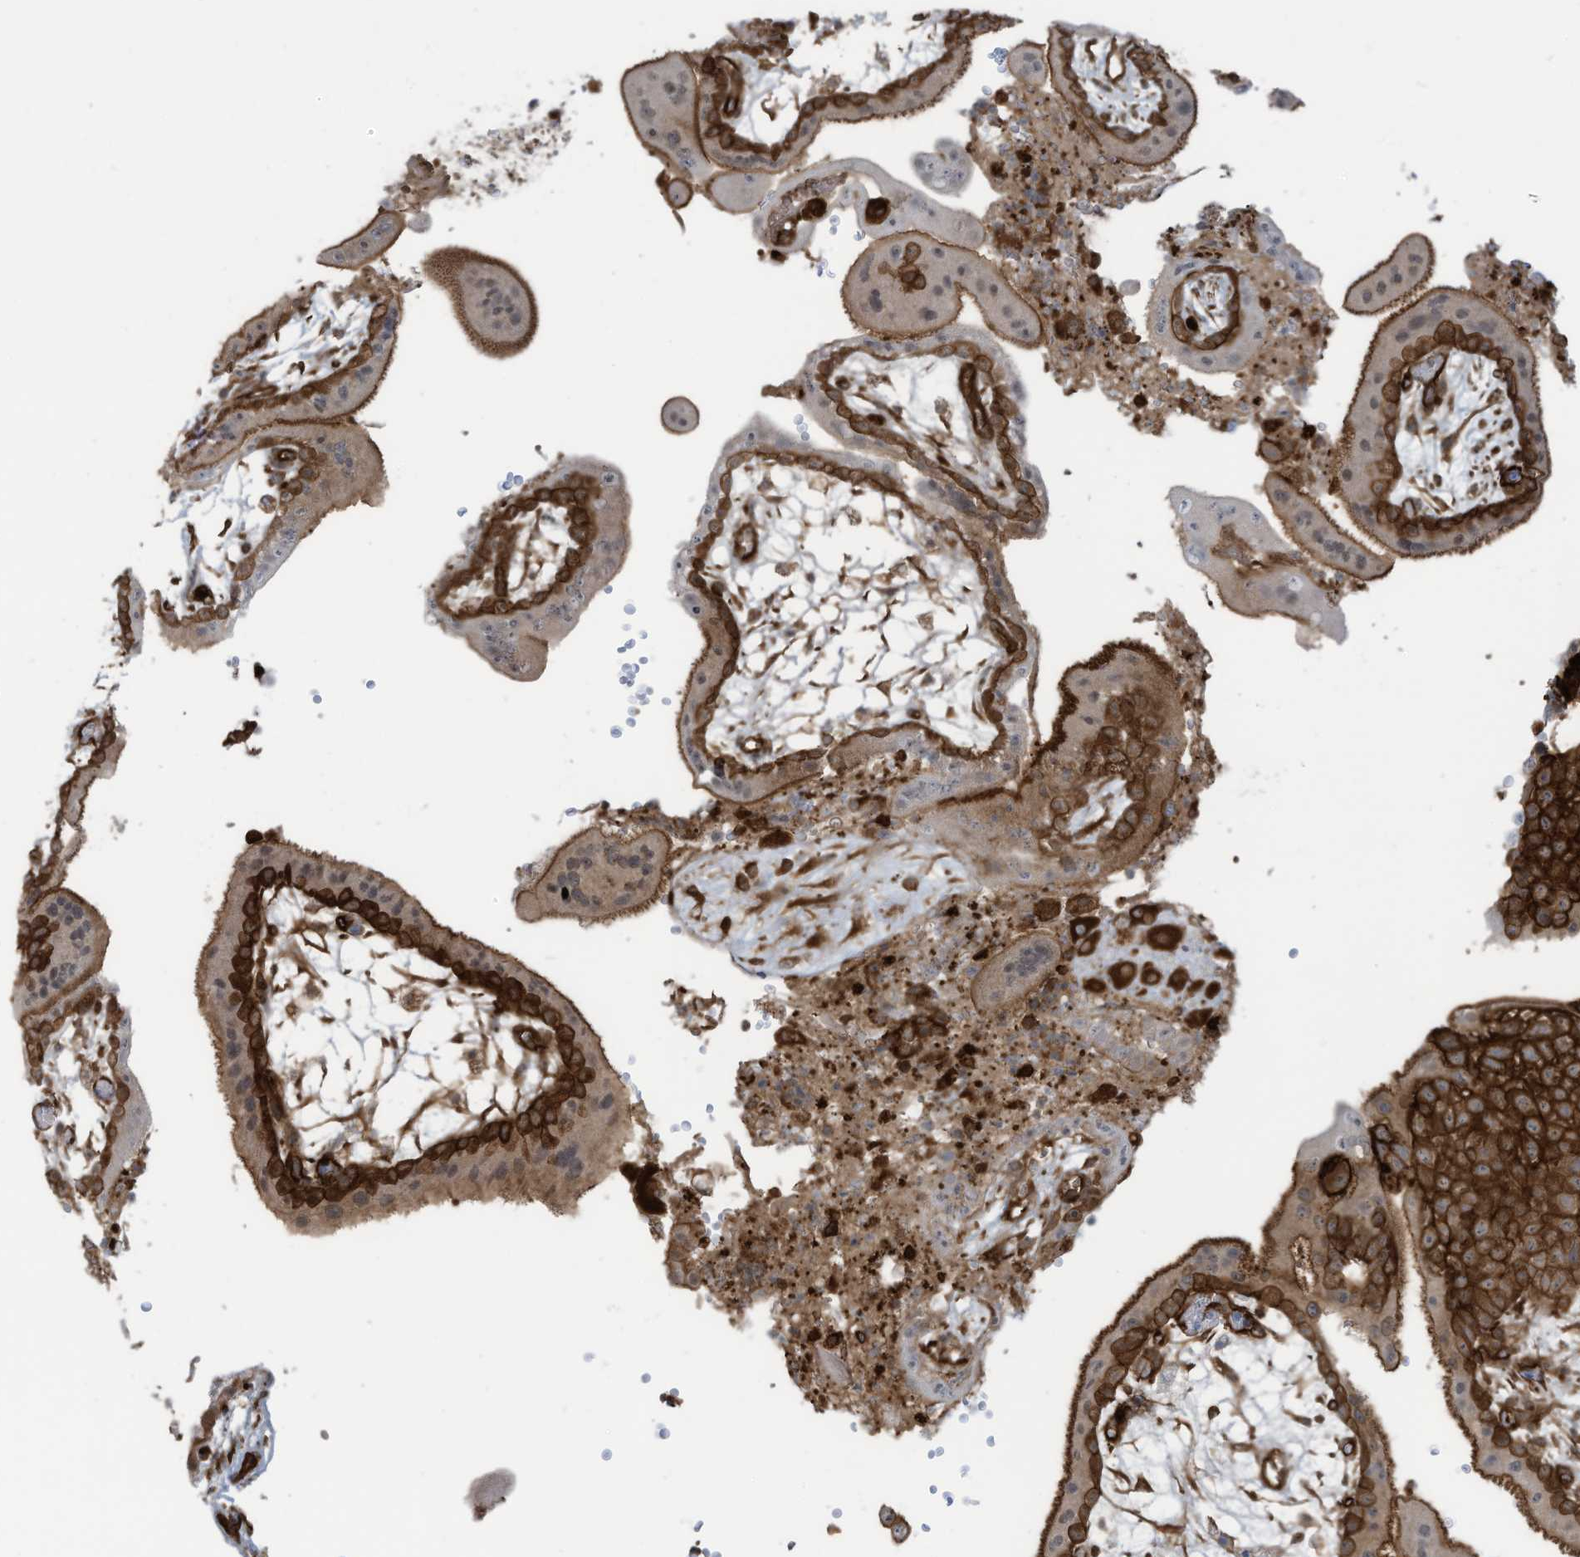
{"staining": {"intensity": "strong", "quantity": ">75%", "location": "cytoplasmic/membranous"}, "tissue": "placenta", "cell_type": "Trophoblastic cells", "image_type": "normal", "snomed": [{"axis": "morphology", "description": "Normal tissue, NOS"}, {"axis": "topography", "description": "Placenta"}], "caption": "High-magnification brightfield microscopy of normal placenta stained with DAB (3,3'-diaminobenzidine) (brown) and counterstained with hematoxylin (blue). trophoblastic cells exhibit strong cytoplasmic/membranous staining is identified in approximately>75% of cells.", "gene": "SLC9A2", "patient": {"sex": "female", "age": 18}}